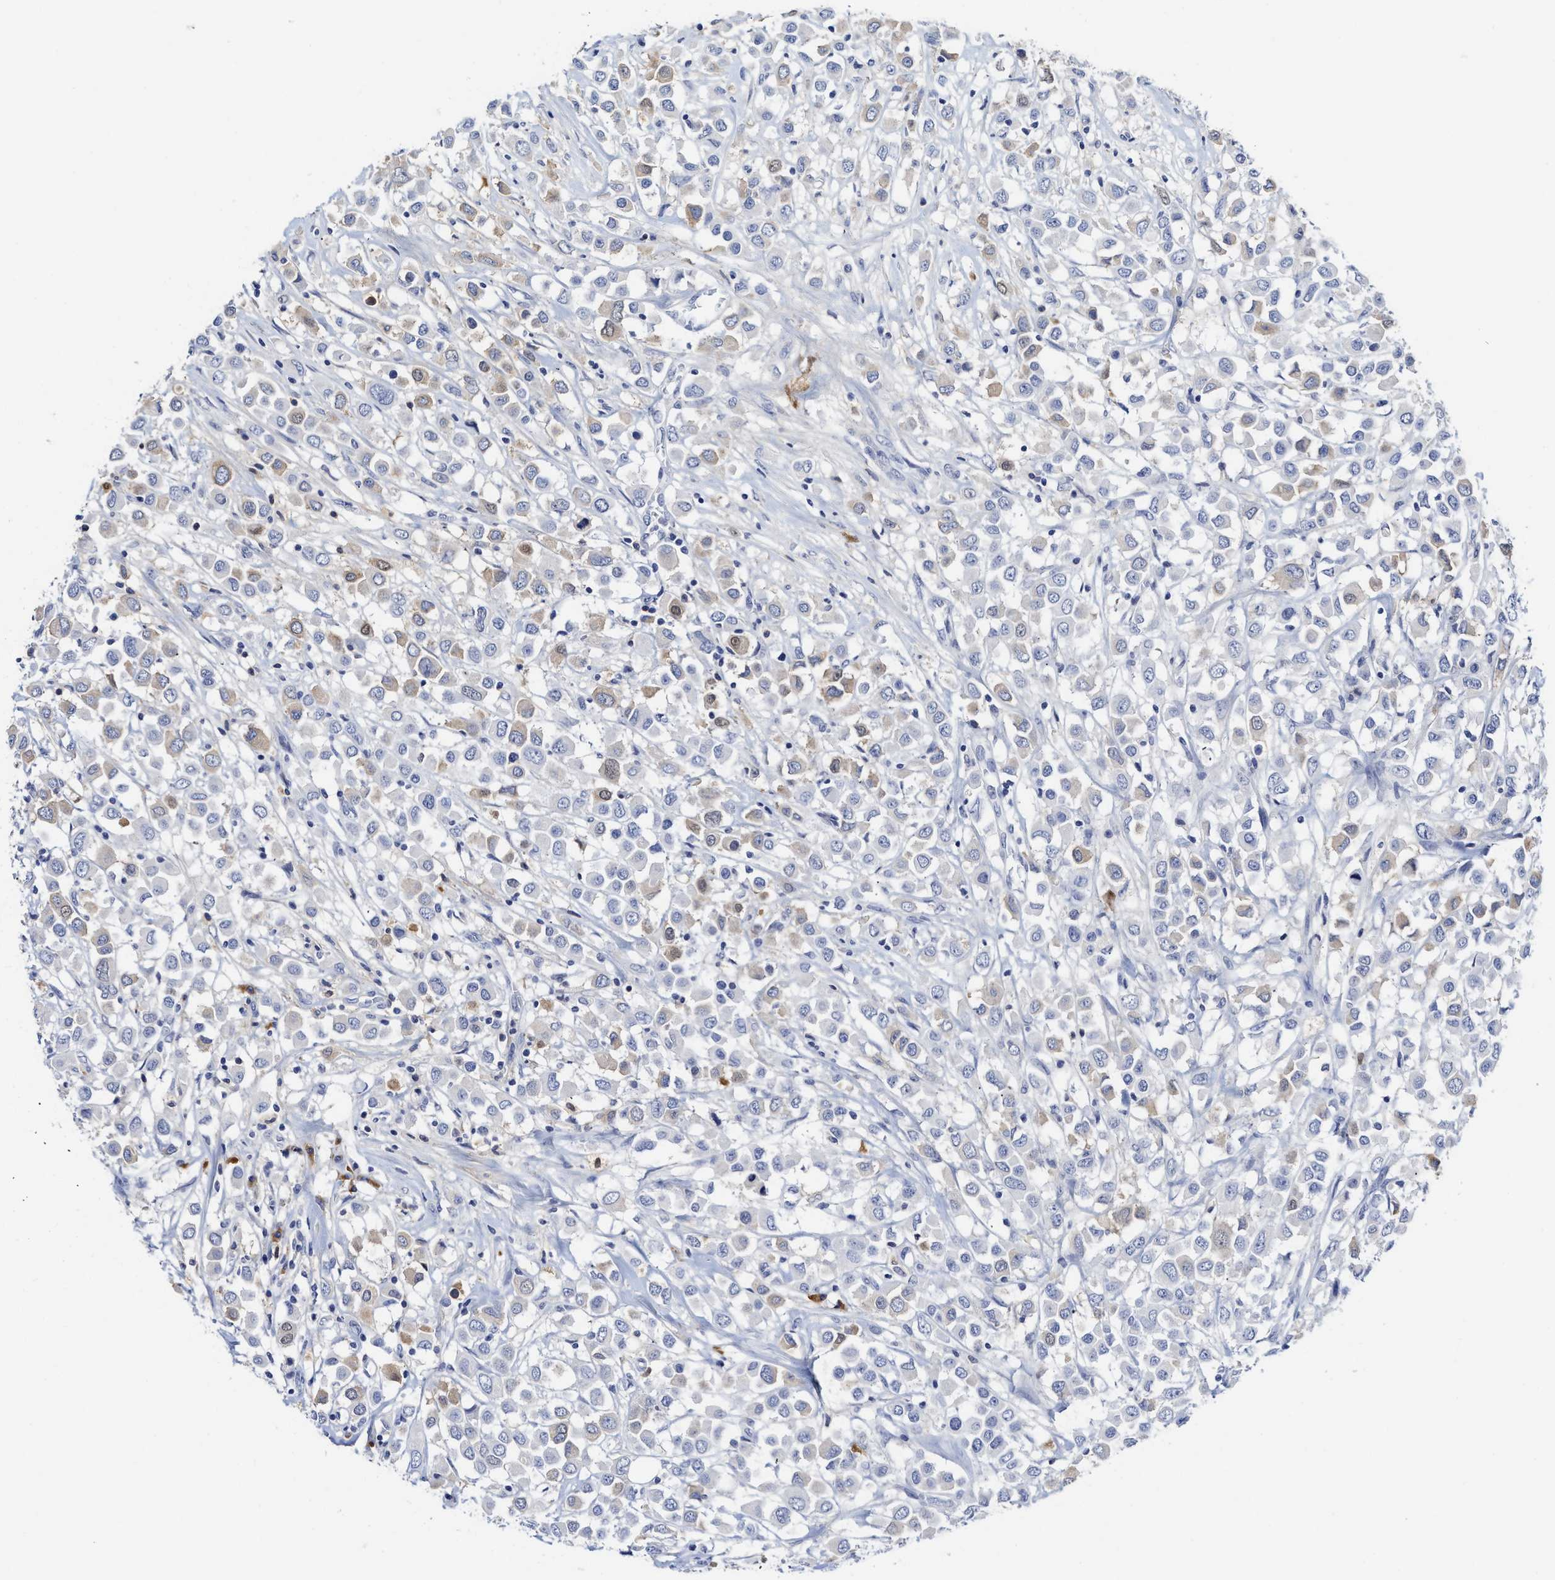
{"staining": {"intensity": "weak", "quantity": "<25%", "location": "cytoplasmic/membranous"}, "tissue": "breast cancer", "cell_type": "Tumor cells", "image_type": "cancer", "snomed": [{"axis": "morphology", "description": "Duct carcinoma"}, {"axis": "topography", "description": "Breast"}], "caption": "High power microscopy photomicrograph of an immunohistochemistry (IHC) micrograph of breast cancer (invasive ductal carcinoma), revealing no significant expression in tumor cells.", "gene": "C2", "patient": {"sex": "female", "age": 61}}